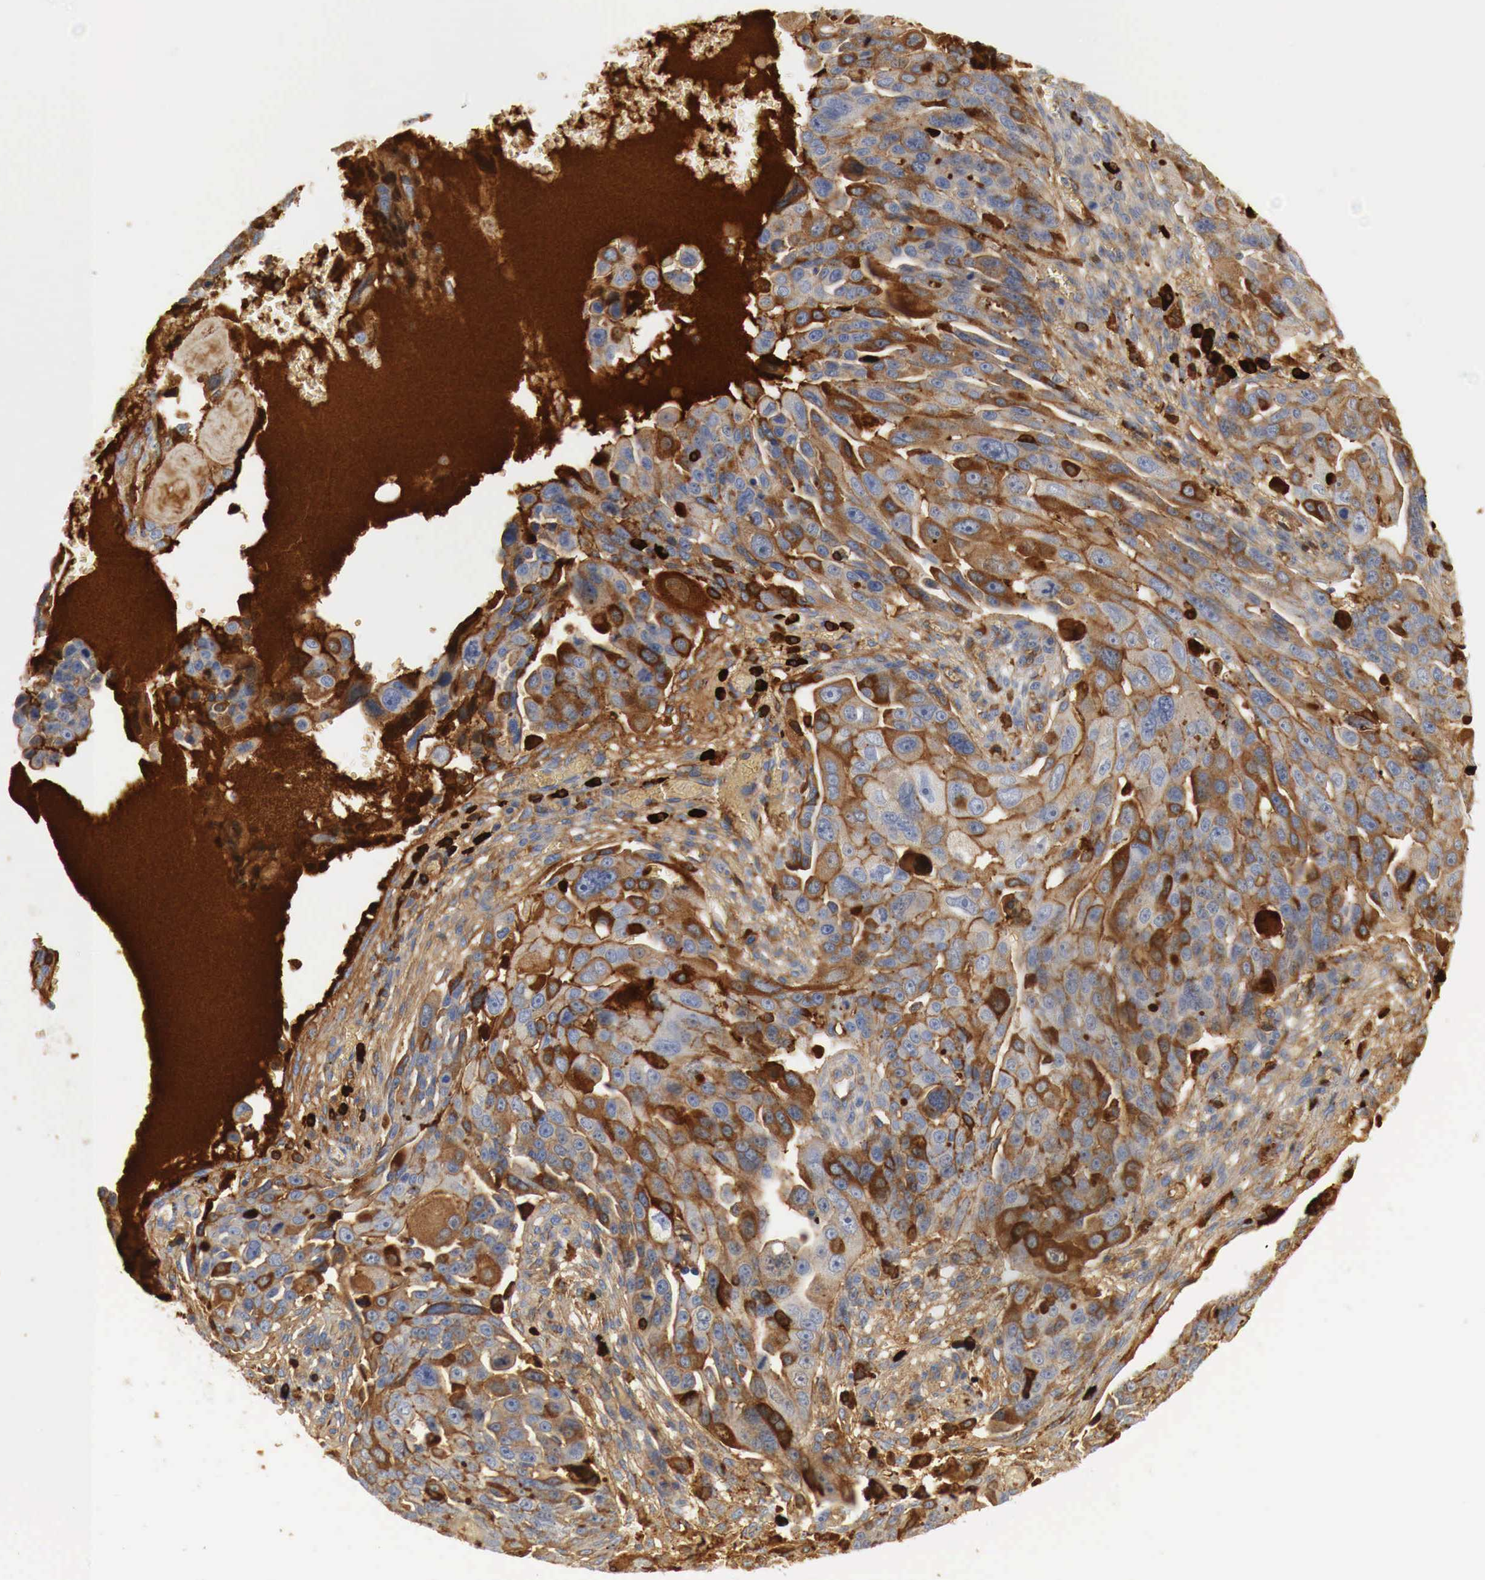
{"staining": {"intensity": "moderate", "quantity": "25%-75%", "location": "cytoplasmic/membranous"}, "tissue": "ovarian cancer", "cell_type": "Tumor cells", "image_type": "cancer", "snomed": [{"axis": "morphology", "description": "Carcinoma, endometroid"}, {"axis": "topography", "description": "Ovary"}], "caption": "A brown stain highlights moderate cytoplasmic/membranous staining of a protein in ovarian cancer (endometroid carcinoma) tumor cells.", "gene": "IGLC3", "patient": {"sex": "female", "age": 75}}